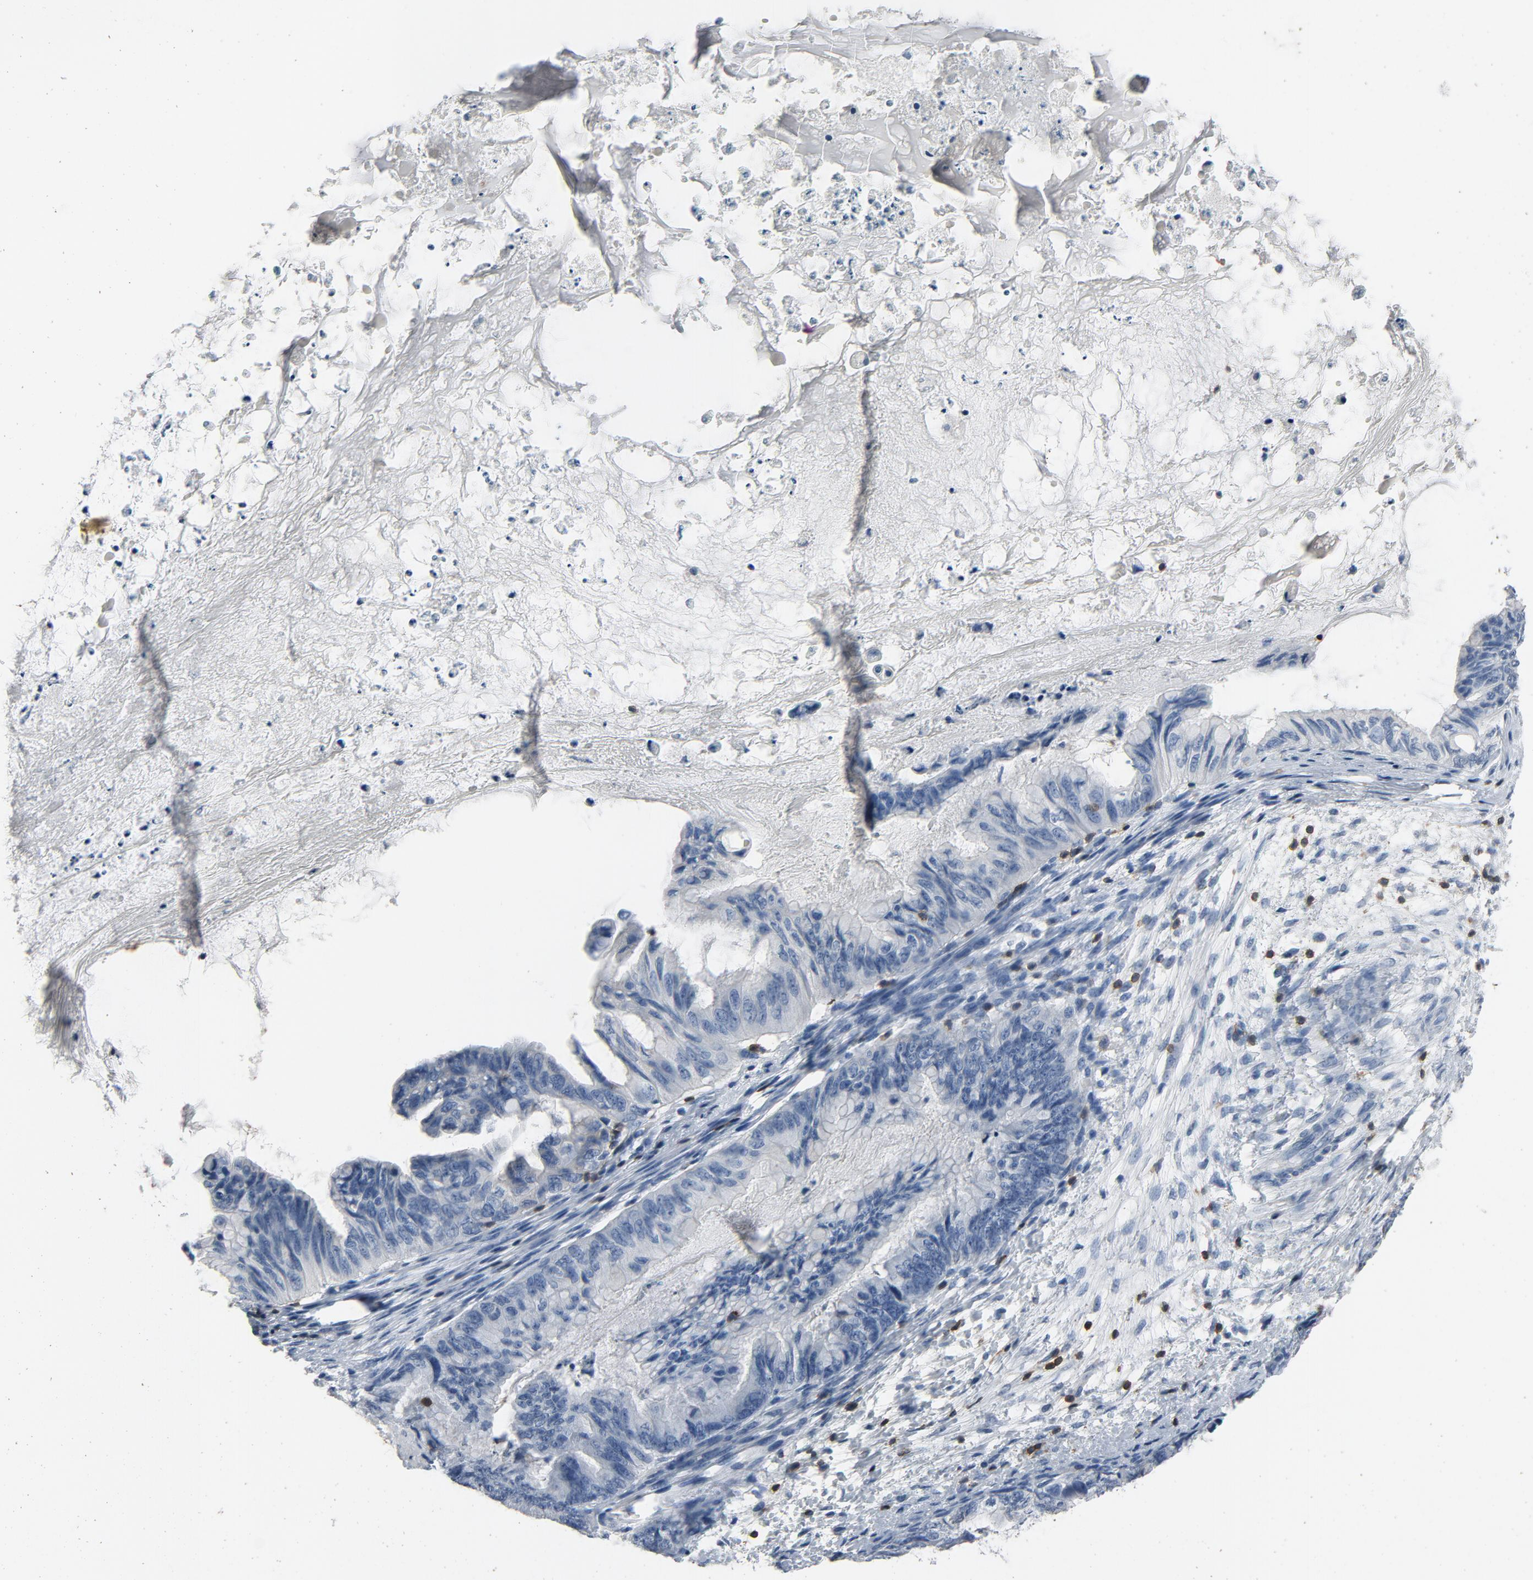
{"staining": {"intensity": "negative", "quantity": "none", "location": "none"}, "tissue": "ovarian cancer", "cell_type": "Tumor cells", "image_type": "cancer", "snomed": [{"axis": "morphology", "description": "Cystadenocarcinoma, mucinous, NOS"}, {"axis": "topography", "description": "Ovary"}], "caption": "Immunohistochemical staining of human mucinous cystadenocarcinoma (ovarian) exhibits no significant expression in tumor cells. (DAB immunohistochemistry (IHC) with hematoxylin counter stain).", "gene": "LCK", "patient": {"sex": "female", "age": 36}}